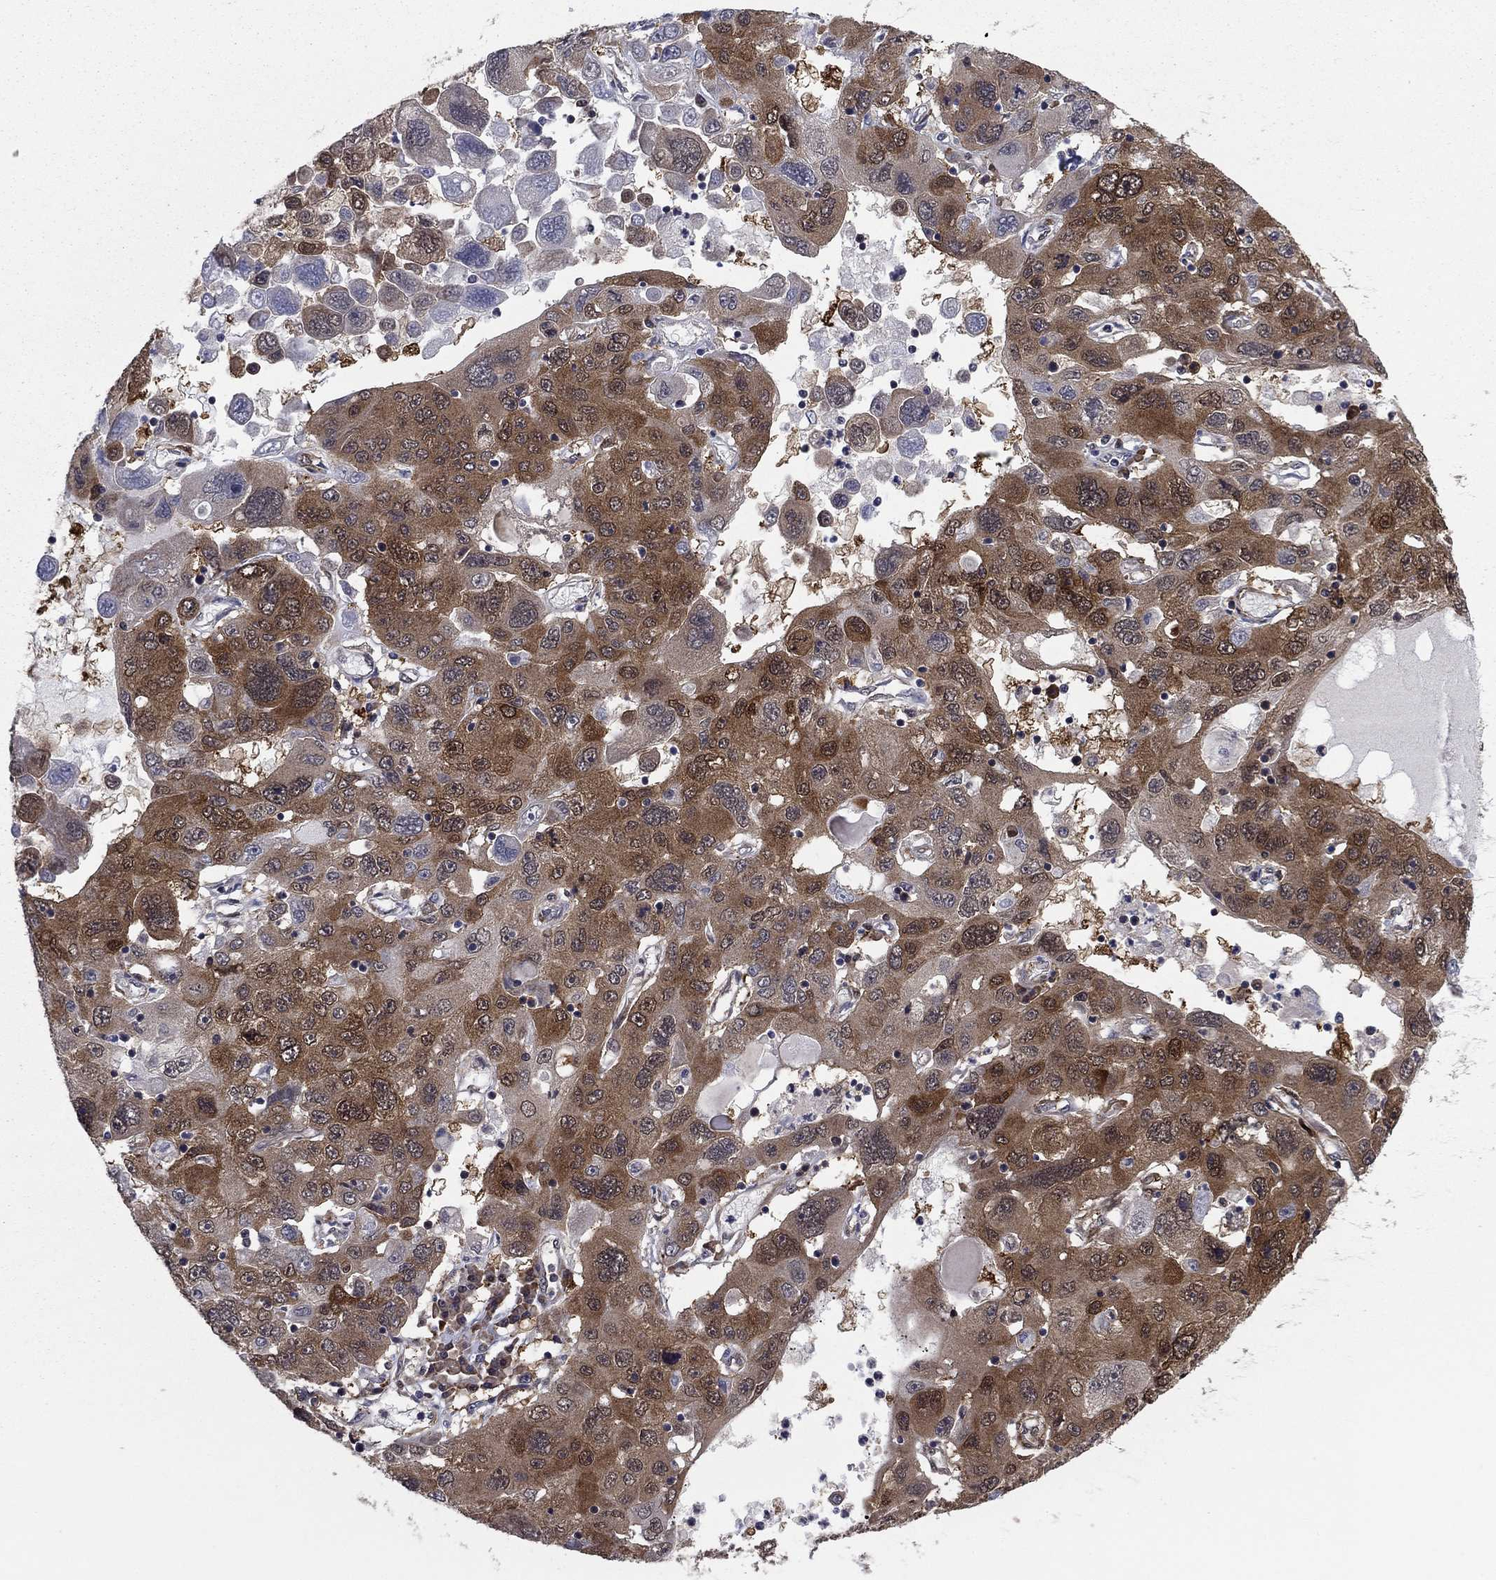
{"staining": {"intensity": "strong", "quantity": "25%-75%", "location": "cytoplasmic/membranous"}, "tissue": "stomach cancer", "cell_type": "Tumor cells", "image_type": "cancer", "snomed": [{"axis": "morphology", "description": "Adenocarcinoma, NOS"}, {"axis": "topography", "description": "Stomach"}], "caption": "Human stomach cancer (adenocarcinoma) stained for a protein (brown) displays strong cytoplasmic/membranous positive expression in approximately 25%-75% of tumor cells.", "gene": "FKBP4", "patient": {"sex": "male", "age": 56}}